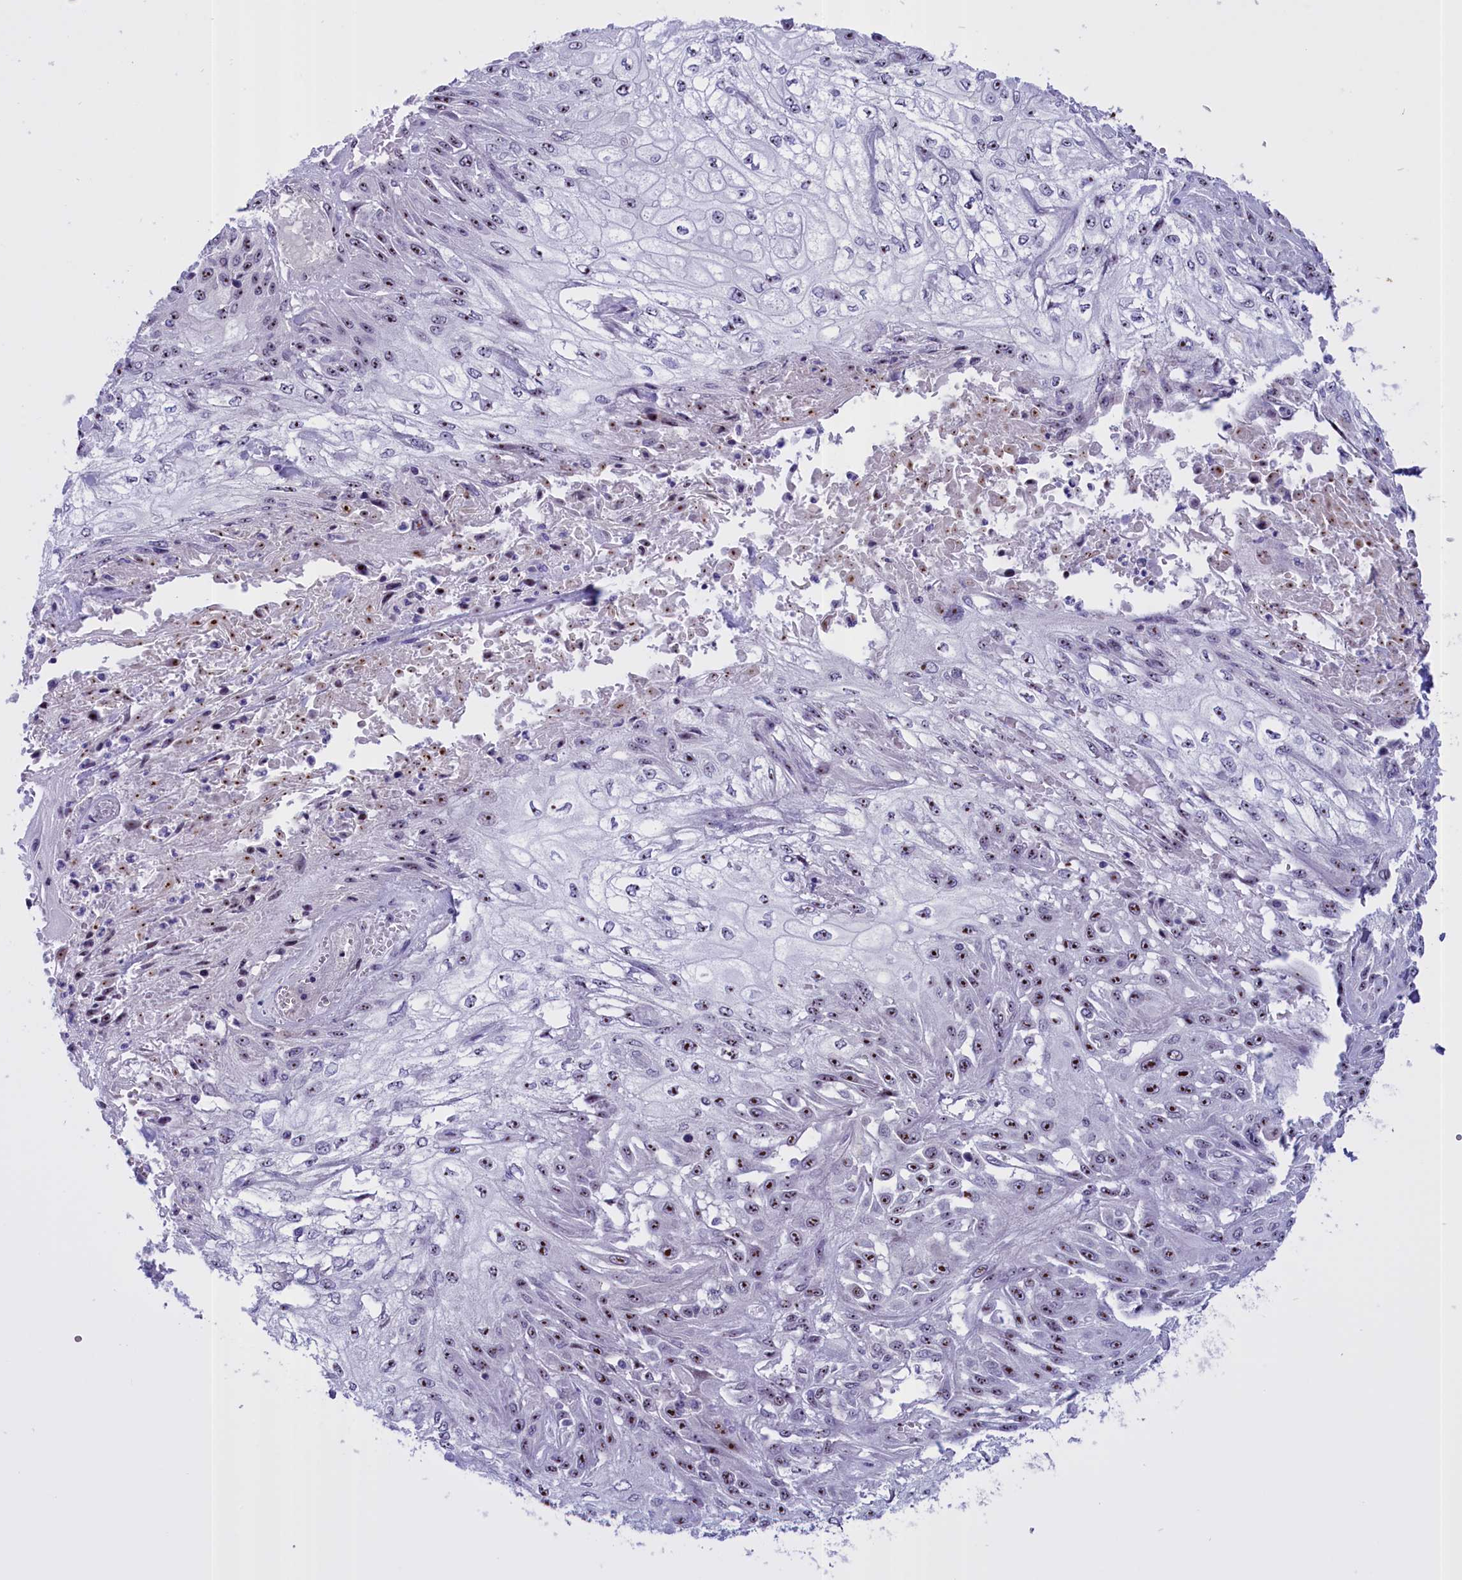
{"staining": {"intensity": "moderate", "quantity": ">75%", "location": "nuclear"}, "tissue": "skin cancer", "cell_type": "Tumor cells", "image_type": "cancer", "snomed": [{"axis": "morphology", "description": "Squamous cell carcinoma, NOS"}, {"axis": "morphology", "description": "Squamous cell carcinoma, metastatic, NOS"}, {"axis": "topography", "description": "Skin"}, {"axis": "topography", "description": "Lymph node"}], "caption": "A brown stain shows moderate nuclear staining of a protein in human skin metastatic squamous cell carcinoma tumor cells. The staining was performed using DAB (3,3'-diaminobenzidine), with brown indicating positive protein expression. Nuclei are stained blue with hematoxylin.", "gene": "TBL3", "patient": {"sex": "male", "age": 75}}